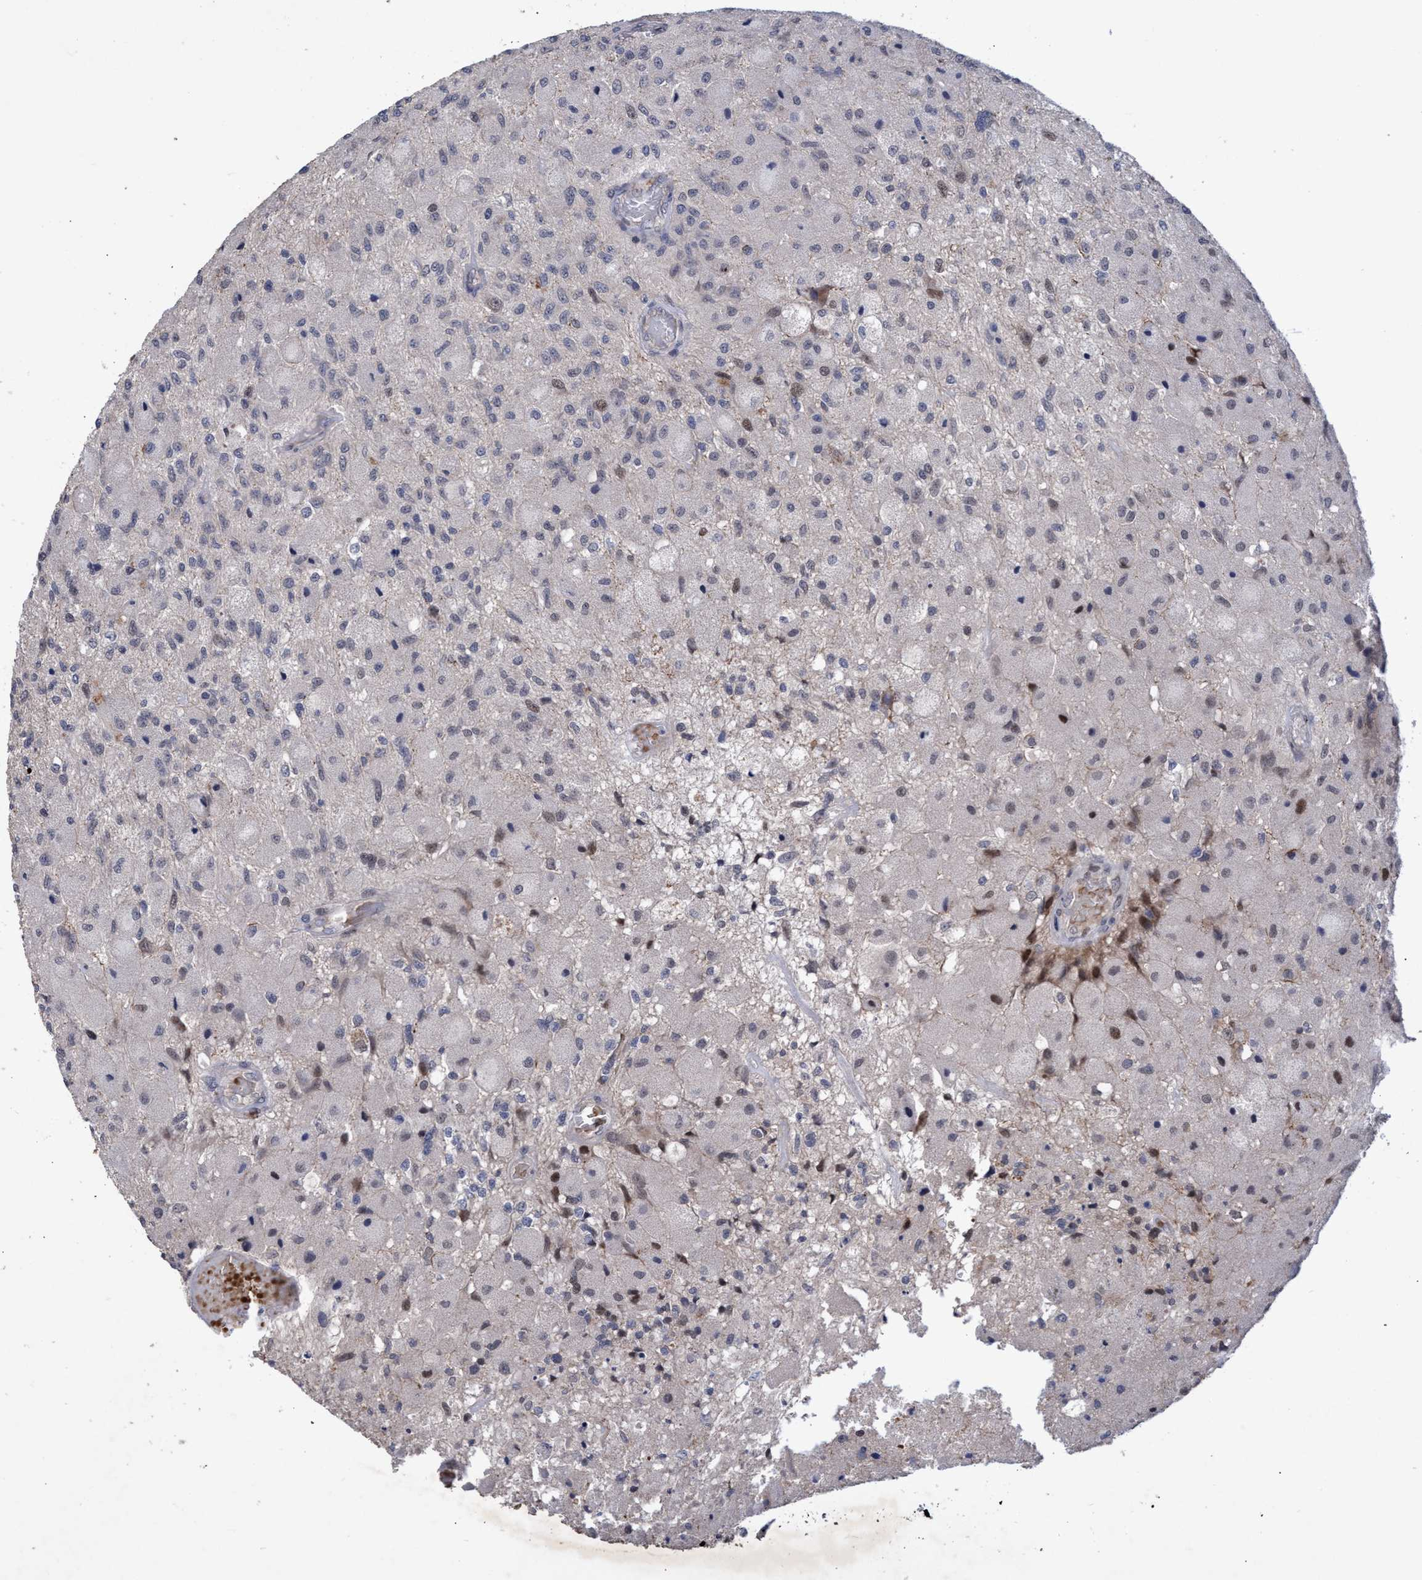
{"staining": {"intensity": "weak", "quantity": "<25%", "location": "nuclear"}, "tissue": "glioma", "cell_type": "Tumor cells", "image_type": "cancer", "snomed": [{"axis": "morphology", "description": "Normal tissue, NOS"}, {"axis": "morphology", "description": "Glioma, malignant, High grade"}, {"axis": "topography", "description": "Cerebral cortex"}], "caption": "A high-resolution photomicrograph shows immunohistochemistry (IHC) staining of malignant high-grade glioma, which displays no significant staining in tumor cells.", "gene": "ZNF750", "patient": {"sex": "male", "age": 77}}